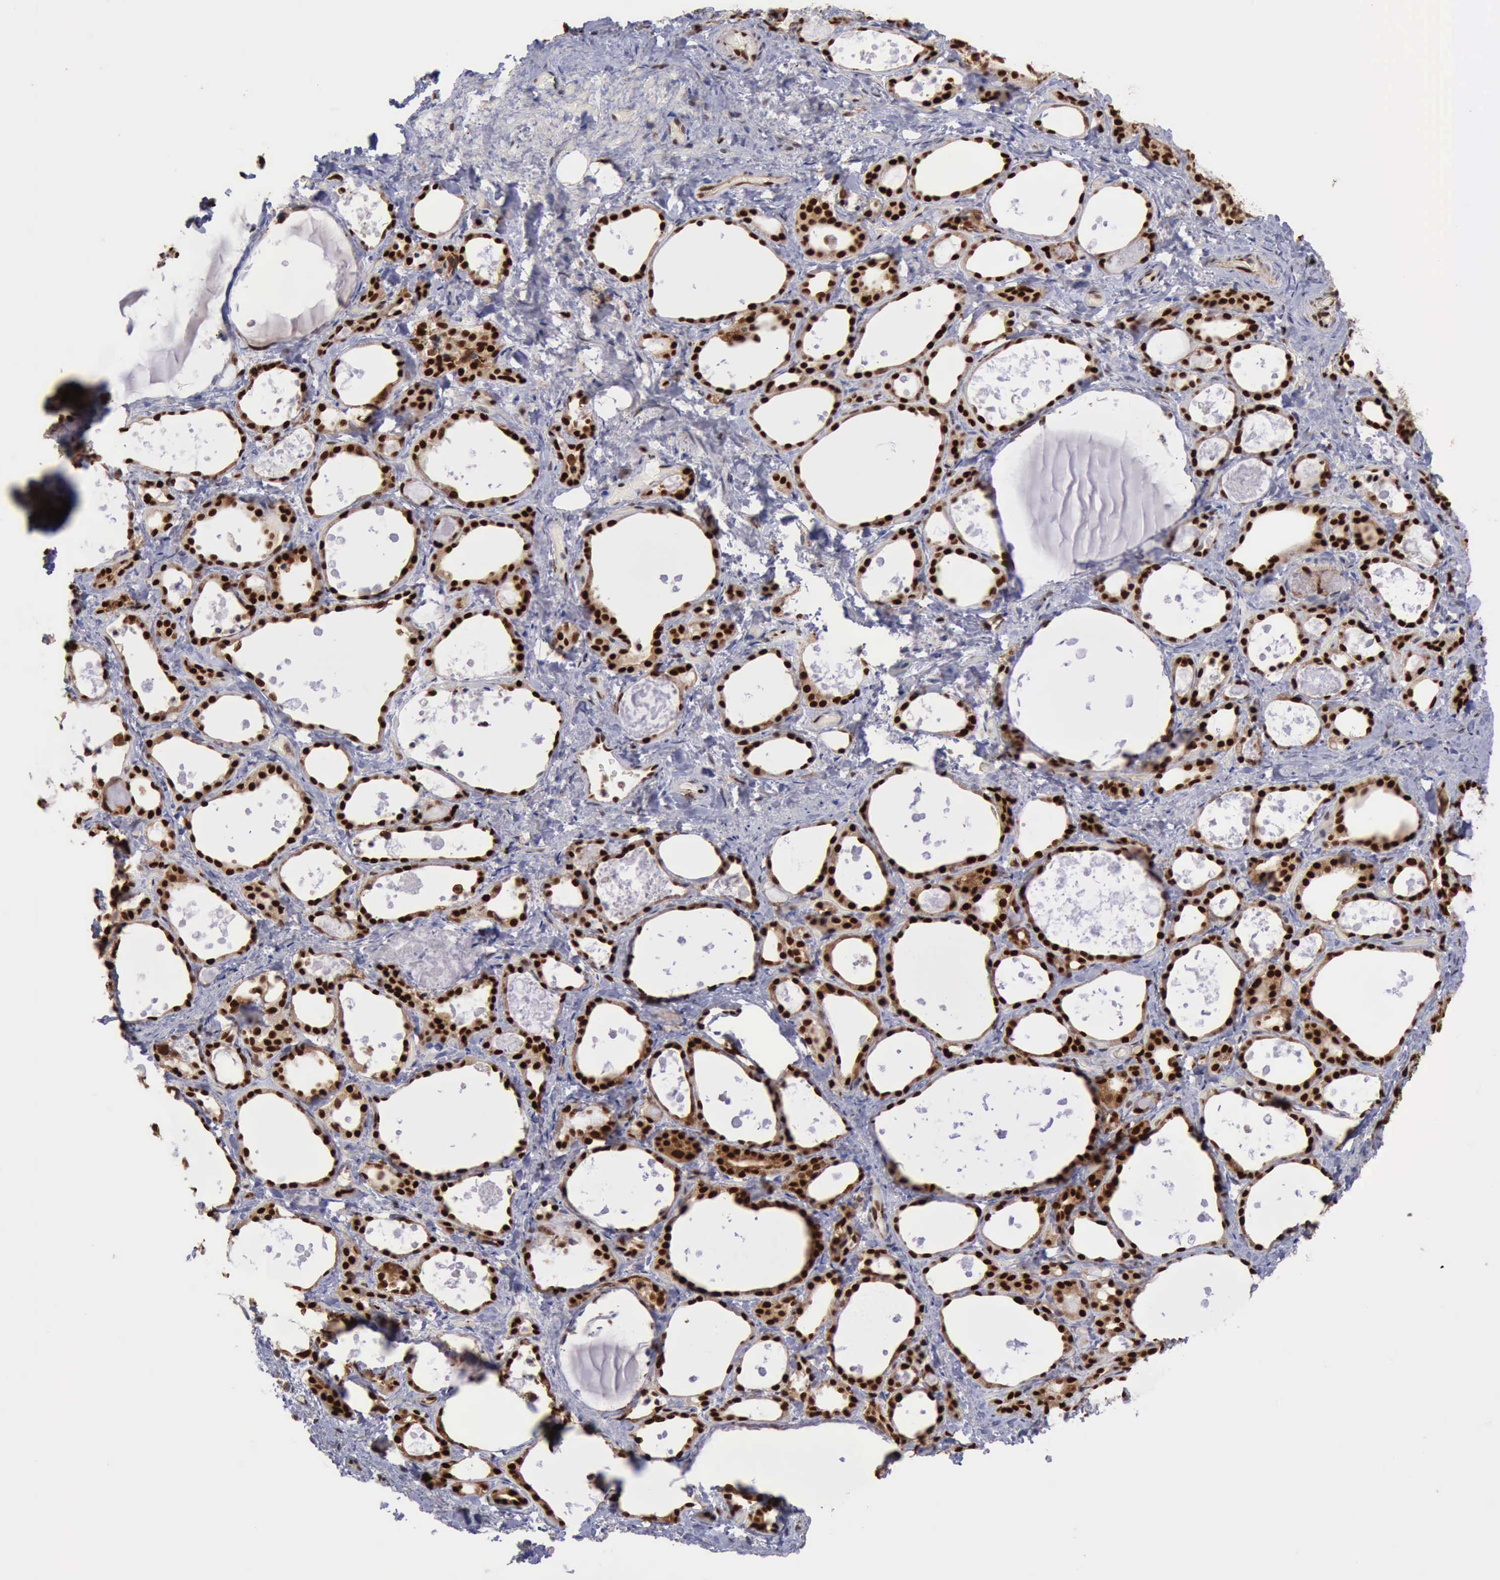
{"staining": {"intensity": "strong", "quantity": ">75%", "location": "cytoplasmic/membranous,nuclear"}, "tissue": "thyroid gland", "cell_type": "Glandular cells", "image_type": "normal", "snomed": [{"axis": "morphology", "description": "Normal tissue, NOS"}, {"axis": "topography", "description": "Thyroid gland"}], "caption": "The histopathology image displays a brown stain indicating the presence of a protein in the cytoplasmic/membranous,nuclear of glandular cells in thyroid gland.", "gene": "PDCD4", "patient": {"sex": "female", "age": 30}}